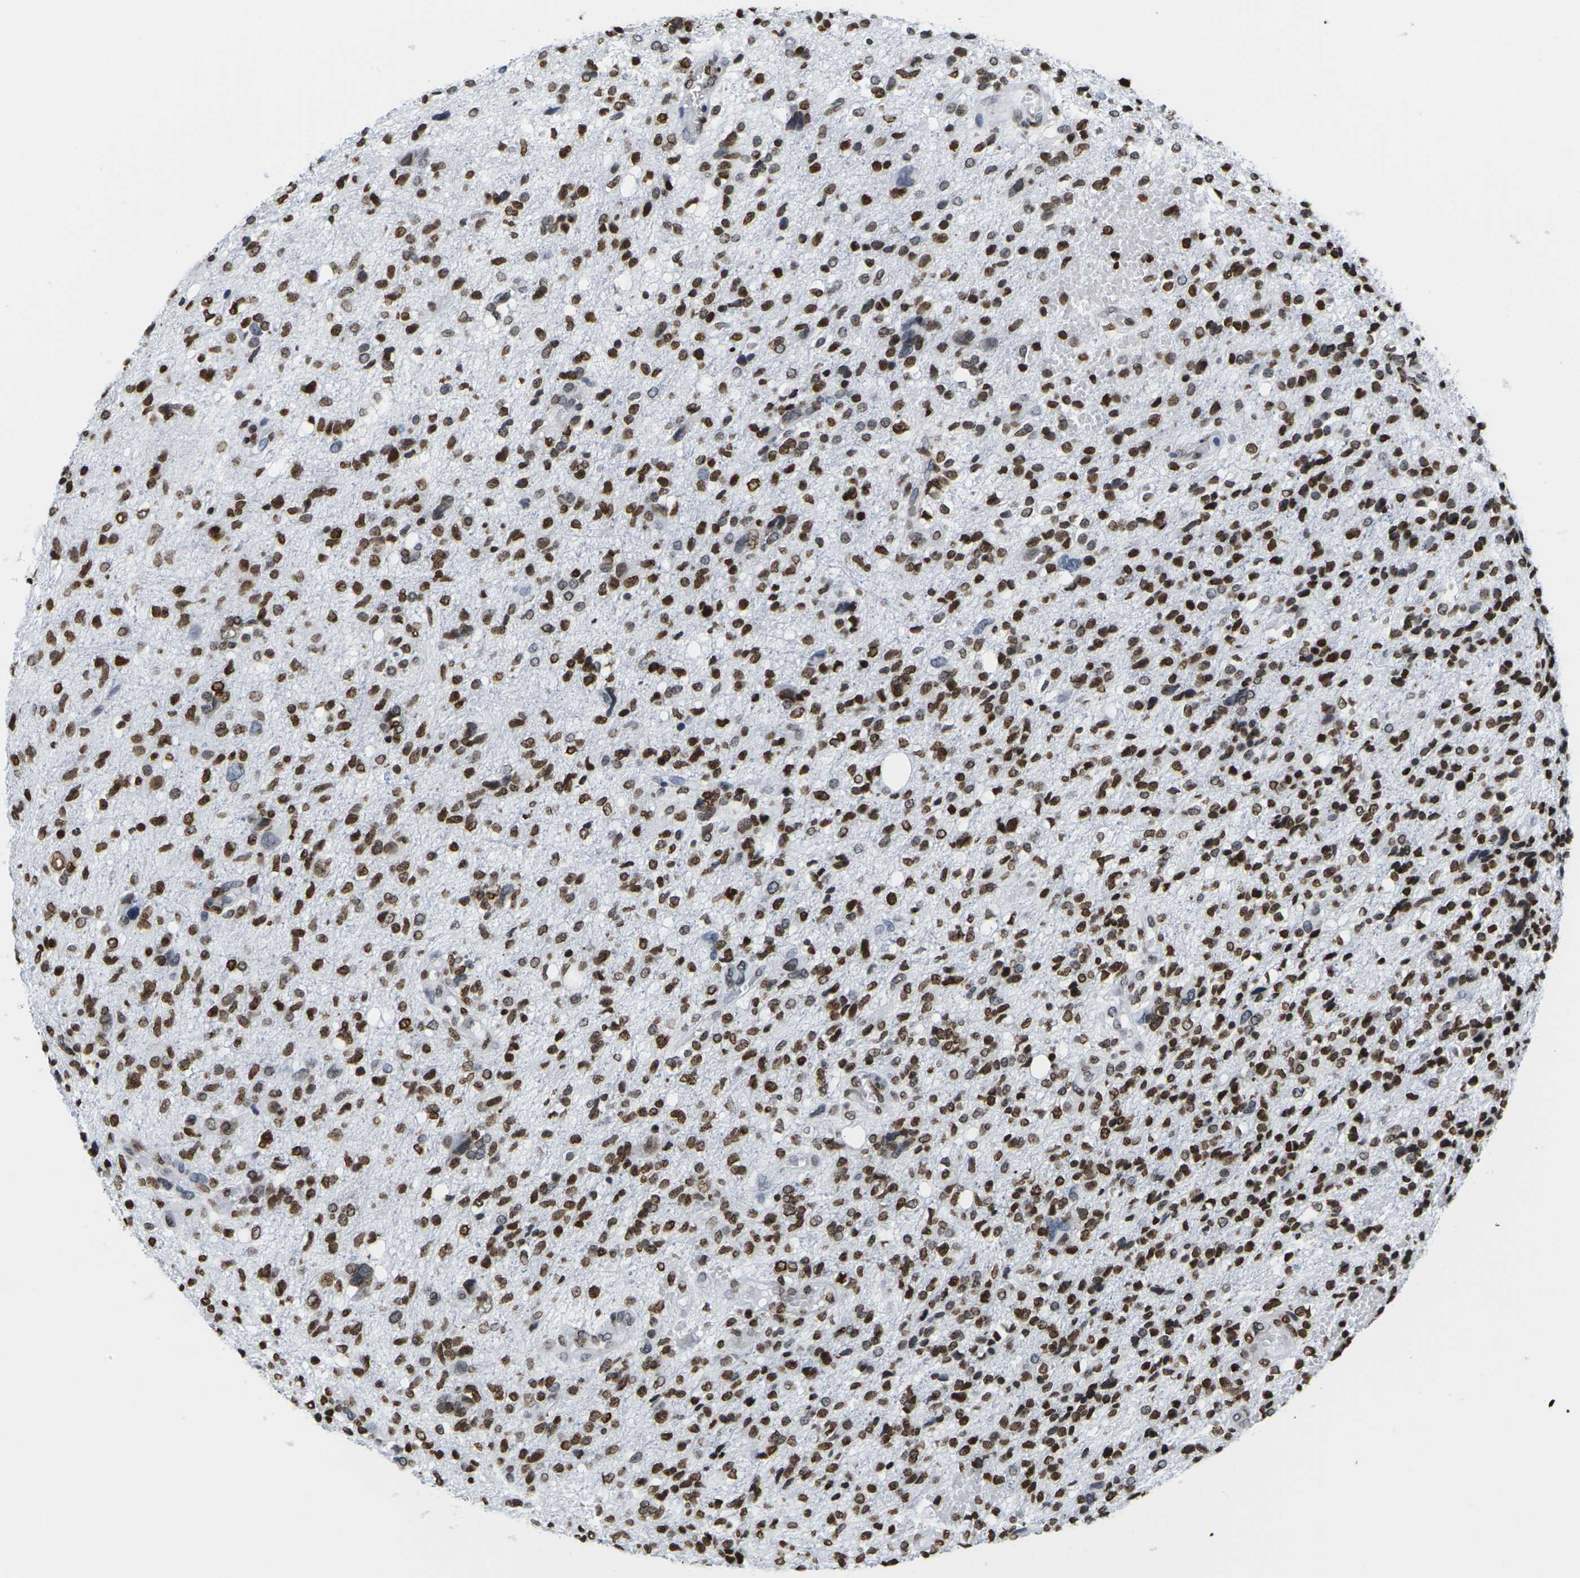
{"staining": {"intensity": "moderate", "quantity": ">75%", "location": "cytoplasmic/membranous,nuclear"}, "tissue": "glioma", "cell_type": "Tumor cells", "image_type": "cancer", "snomed": [{"axis": "morphology", "description": "Glioma, malignant, High grade"}, {"axis": "topography", "description": "Brain"}], "caption": "DAB immunohistochemical staining of human high-grade glioma (malignant) reveals moderate cytoplasmic/membranous and nuclear protein expression in about >75% of tumor cells.", "gene": "H2AC21", "patient": {"sex": "female", "age": 59}}